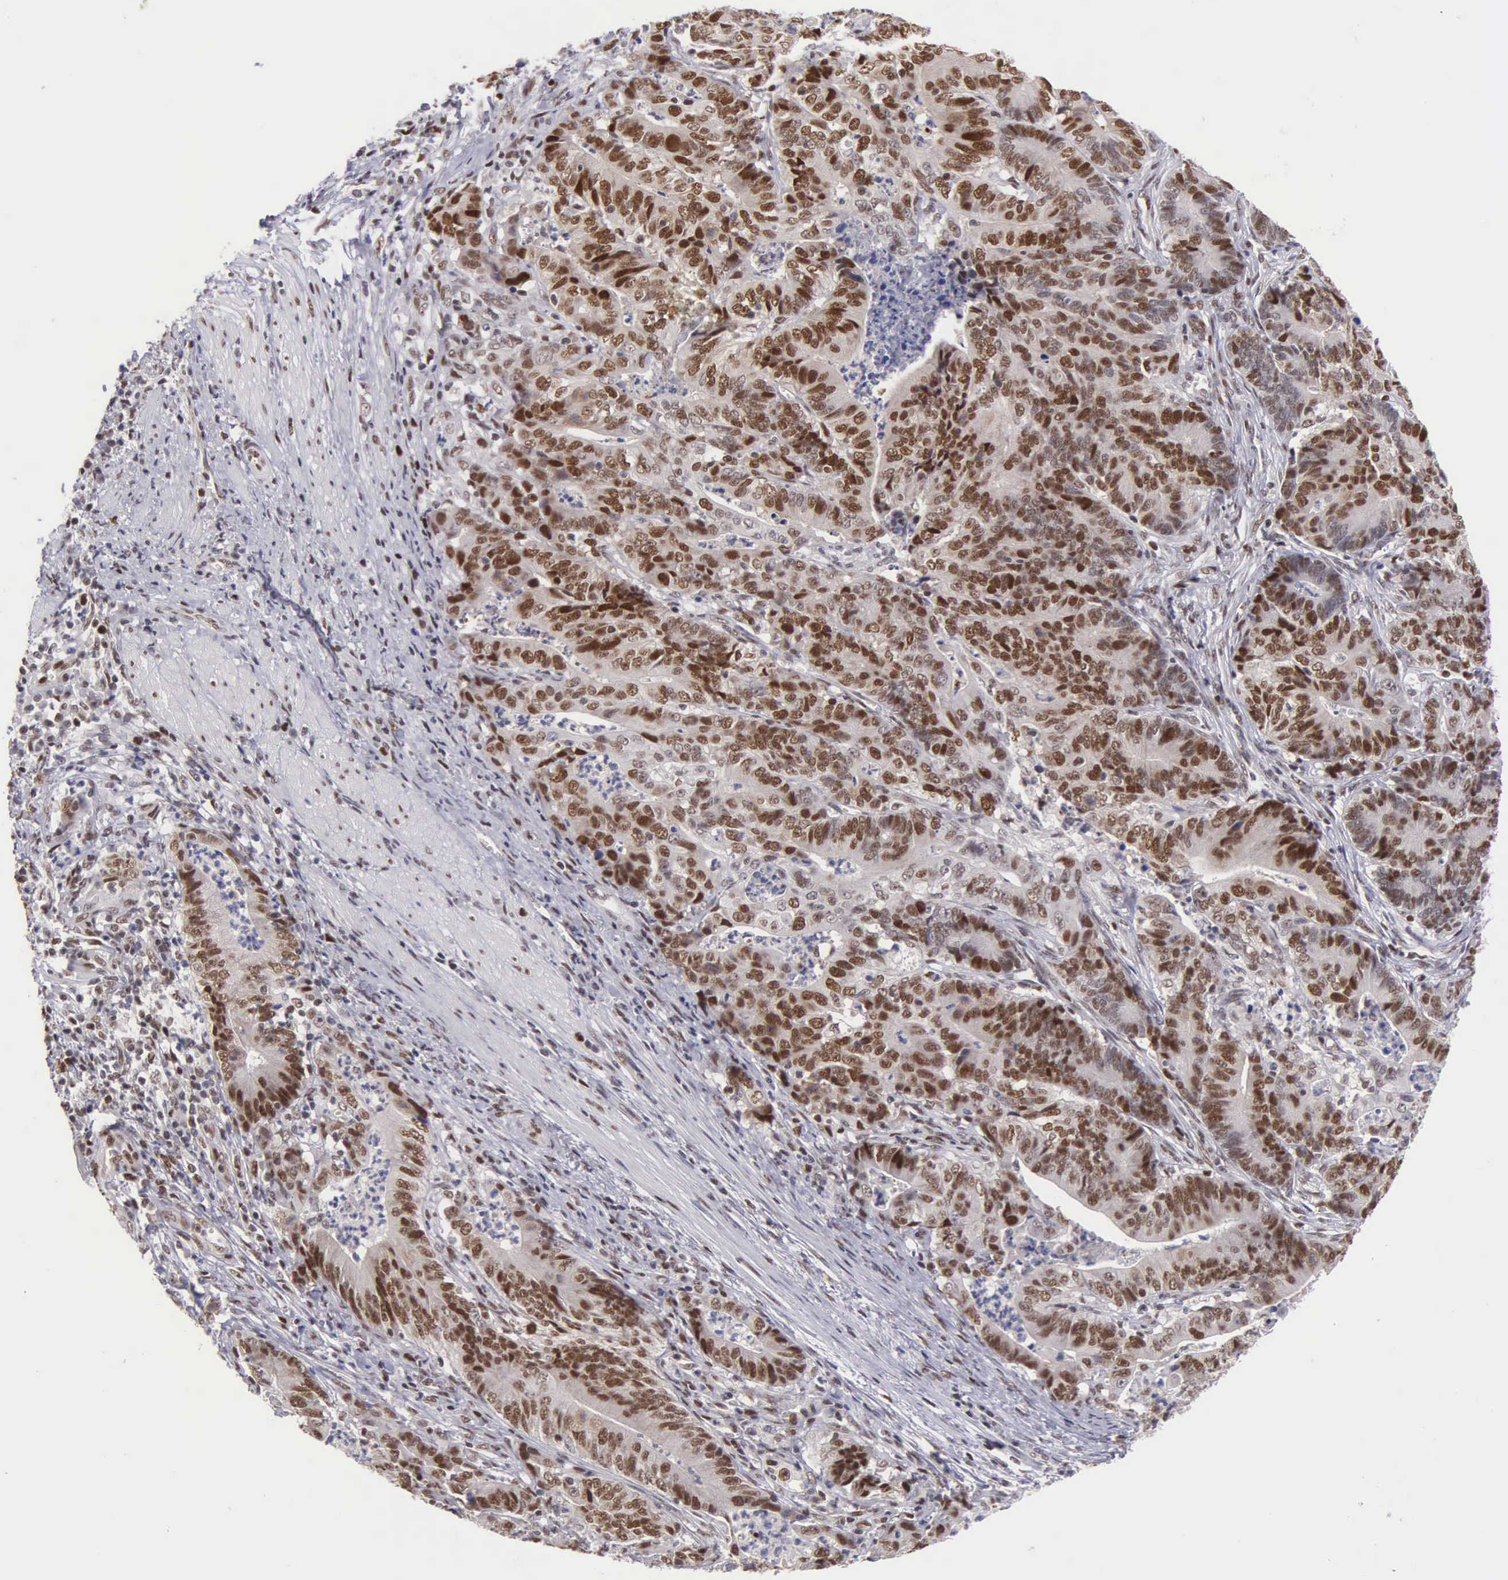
{"staining": {"intensity": "moderate", "quantity": ">75%", "location": "cytoplasmic/membranous,nuclear"}, "tissue": "stomach cancer", "cell_type": "Tumor cells", "image_type": "cancer", "snomed": [{"axis": "morphology", "description": "Adenocarcinoma, NOS"}, {"axis": "topography", "description": "Stomach, lower"}], "caption": "IHC micrograph of neoplastic tissue: human adenocarcinoma (stomach) stained using immunohistochemistry (IHC) displays medium levels of moderate protein expression localized specifically in the cytoplasmic/membranous and nuclear of tumor cells, appearing as a cytoplasmic/membranous and nuclear brown color.", "gene": "UBR7", "patient": {"sex": "female", "age": 86}}